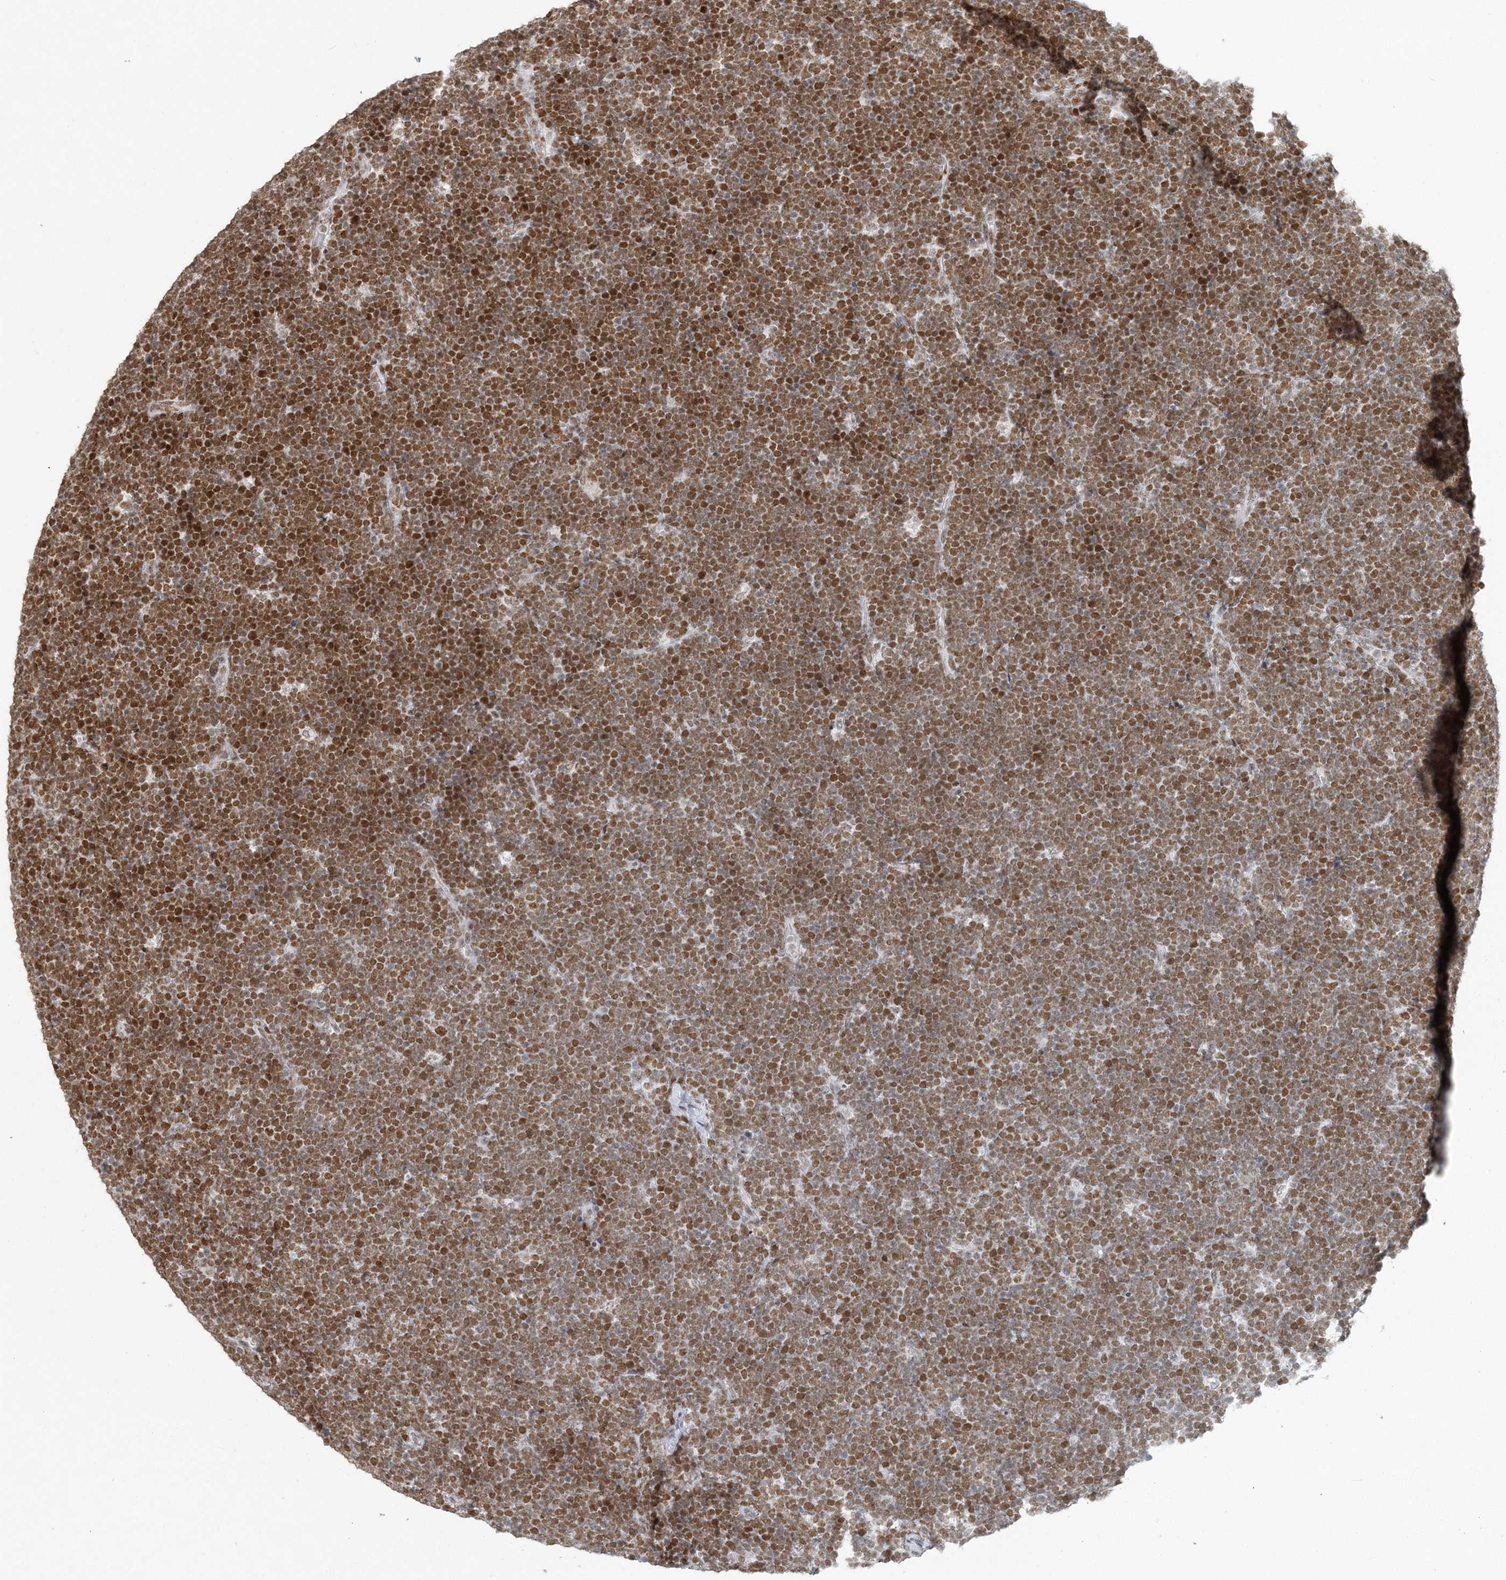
{"staining": {"intensity": "moderate", "quantity": ">75%", "location": "nuclear"}, "tissue": "lymphoma", "cell_type": "Tumor cells", "image_type": "cancer", "snomed": [{"axis": "morphology", "description": "Malignant lymphoma, non-Hodgkin's type, High grade"}, {"axis": "topography", "description": "Lymph node"}], "caption": "Human lymphoma stained with a protein marker exhibits moderate staining in tumor cells.", "gene": "BAZ1B", "patient": {"sex": "male", "age": 13}}